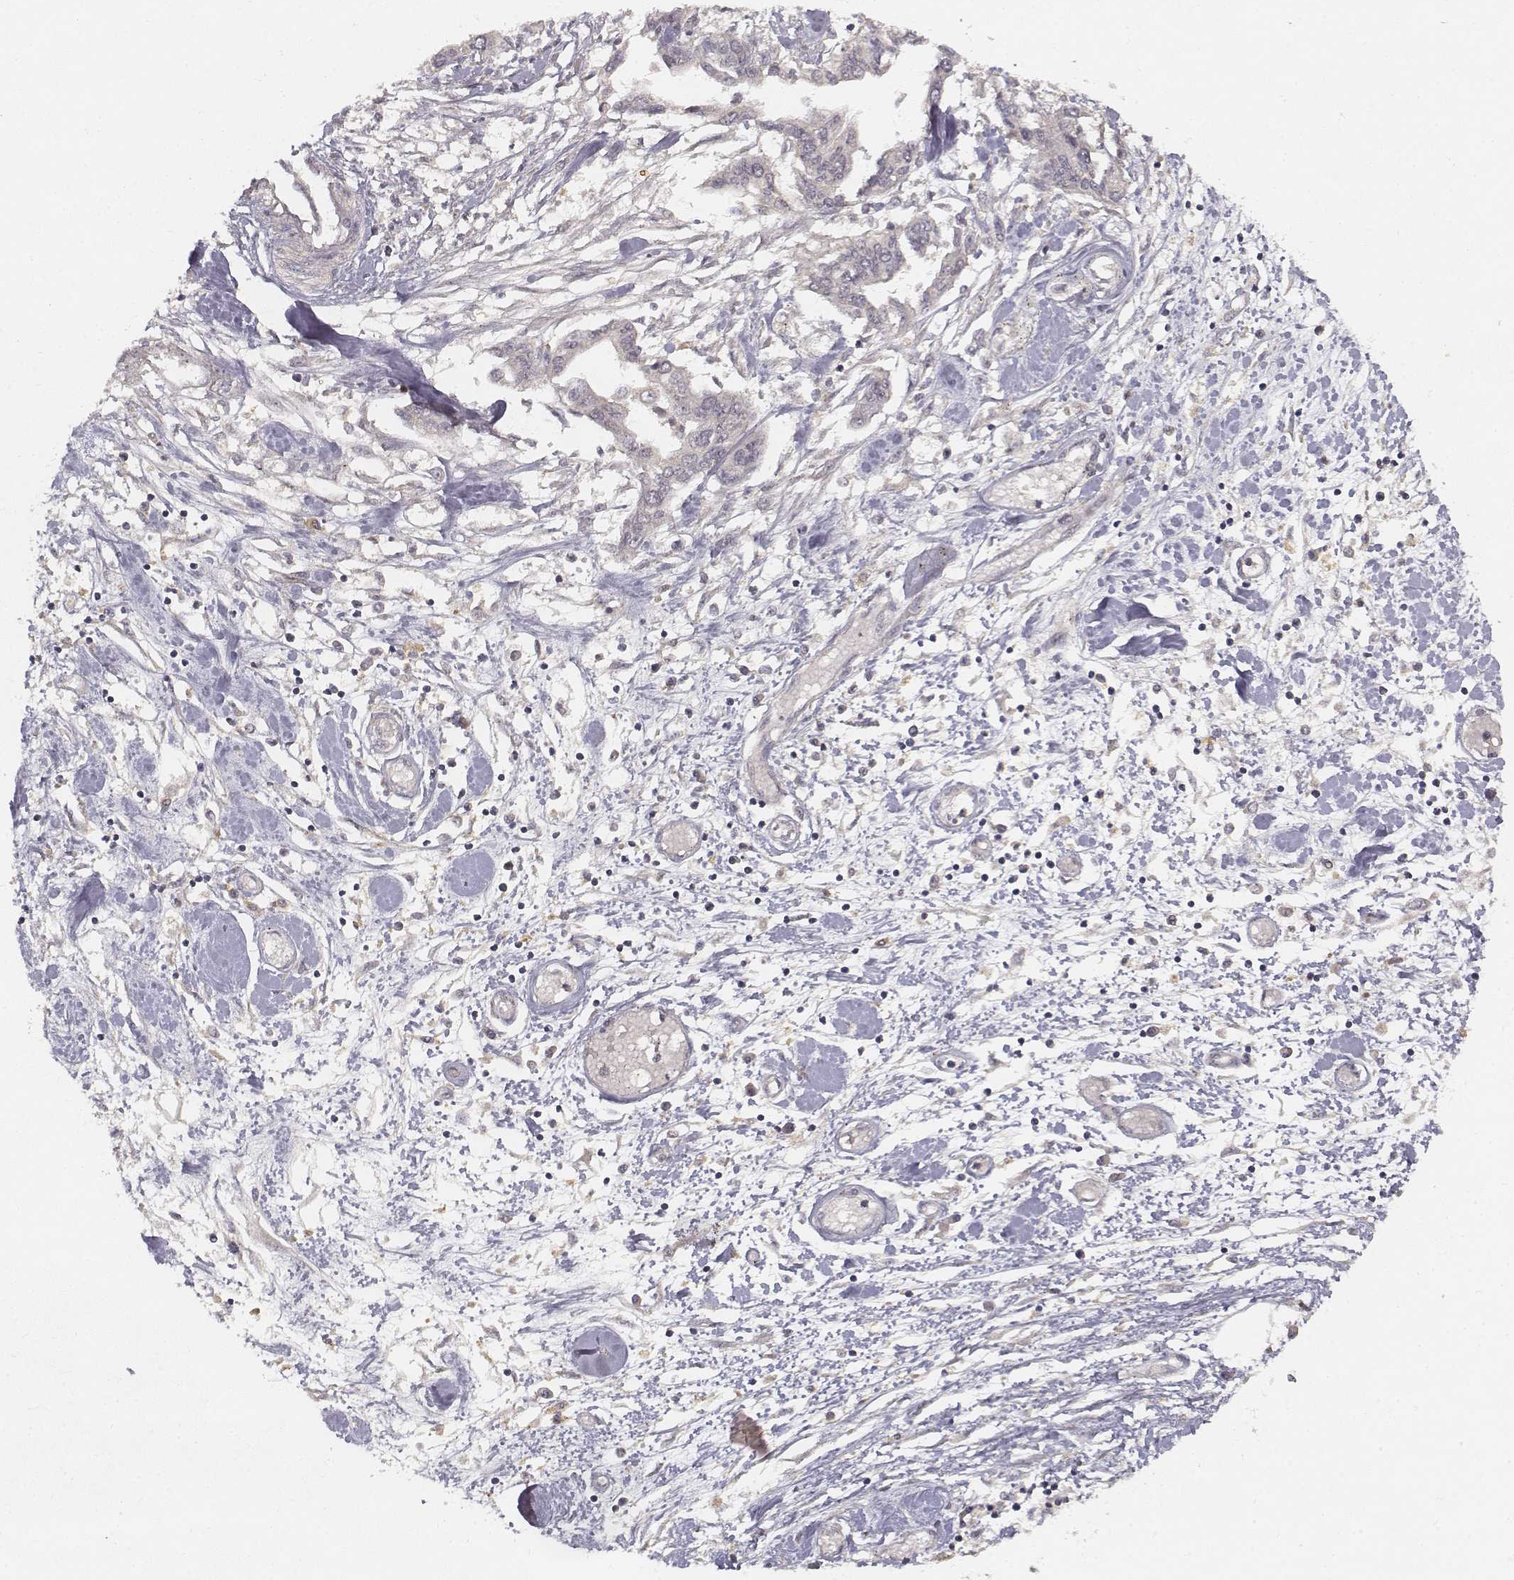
{"staining": {"intensity": "negative", "quantity": "none", "location": "none"}, "tissue": "pancreatic cancer", "cell_type": "Tumor cells", "image_type": "cancer", "snomed": [{"axis": "morphology", "description": "Adenocarcinoma, NOS"}, {"axis": "topography", "description": "Pancreas"}], "caption": "Protein analysis of pancreatic cancer exhibits no significant staining in tumor cells.", "gene": "FANCD2", "patient": {"sex": "male", "age": 60}}